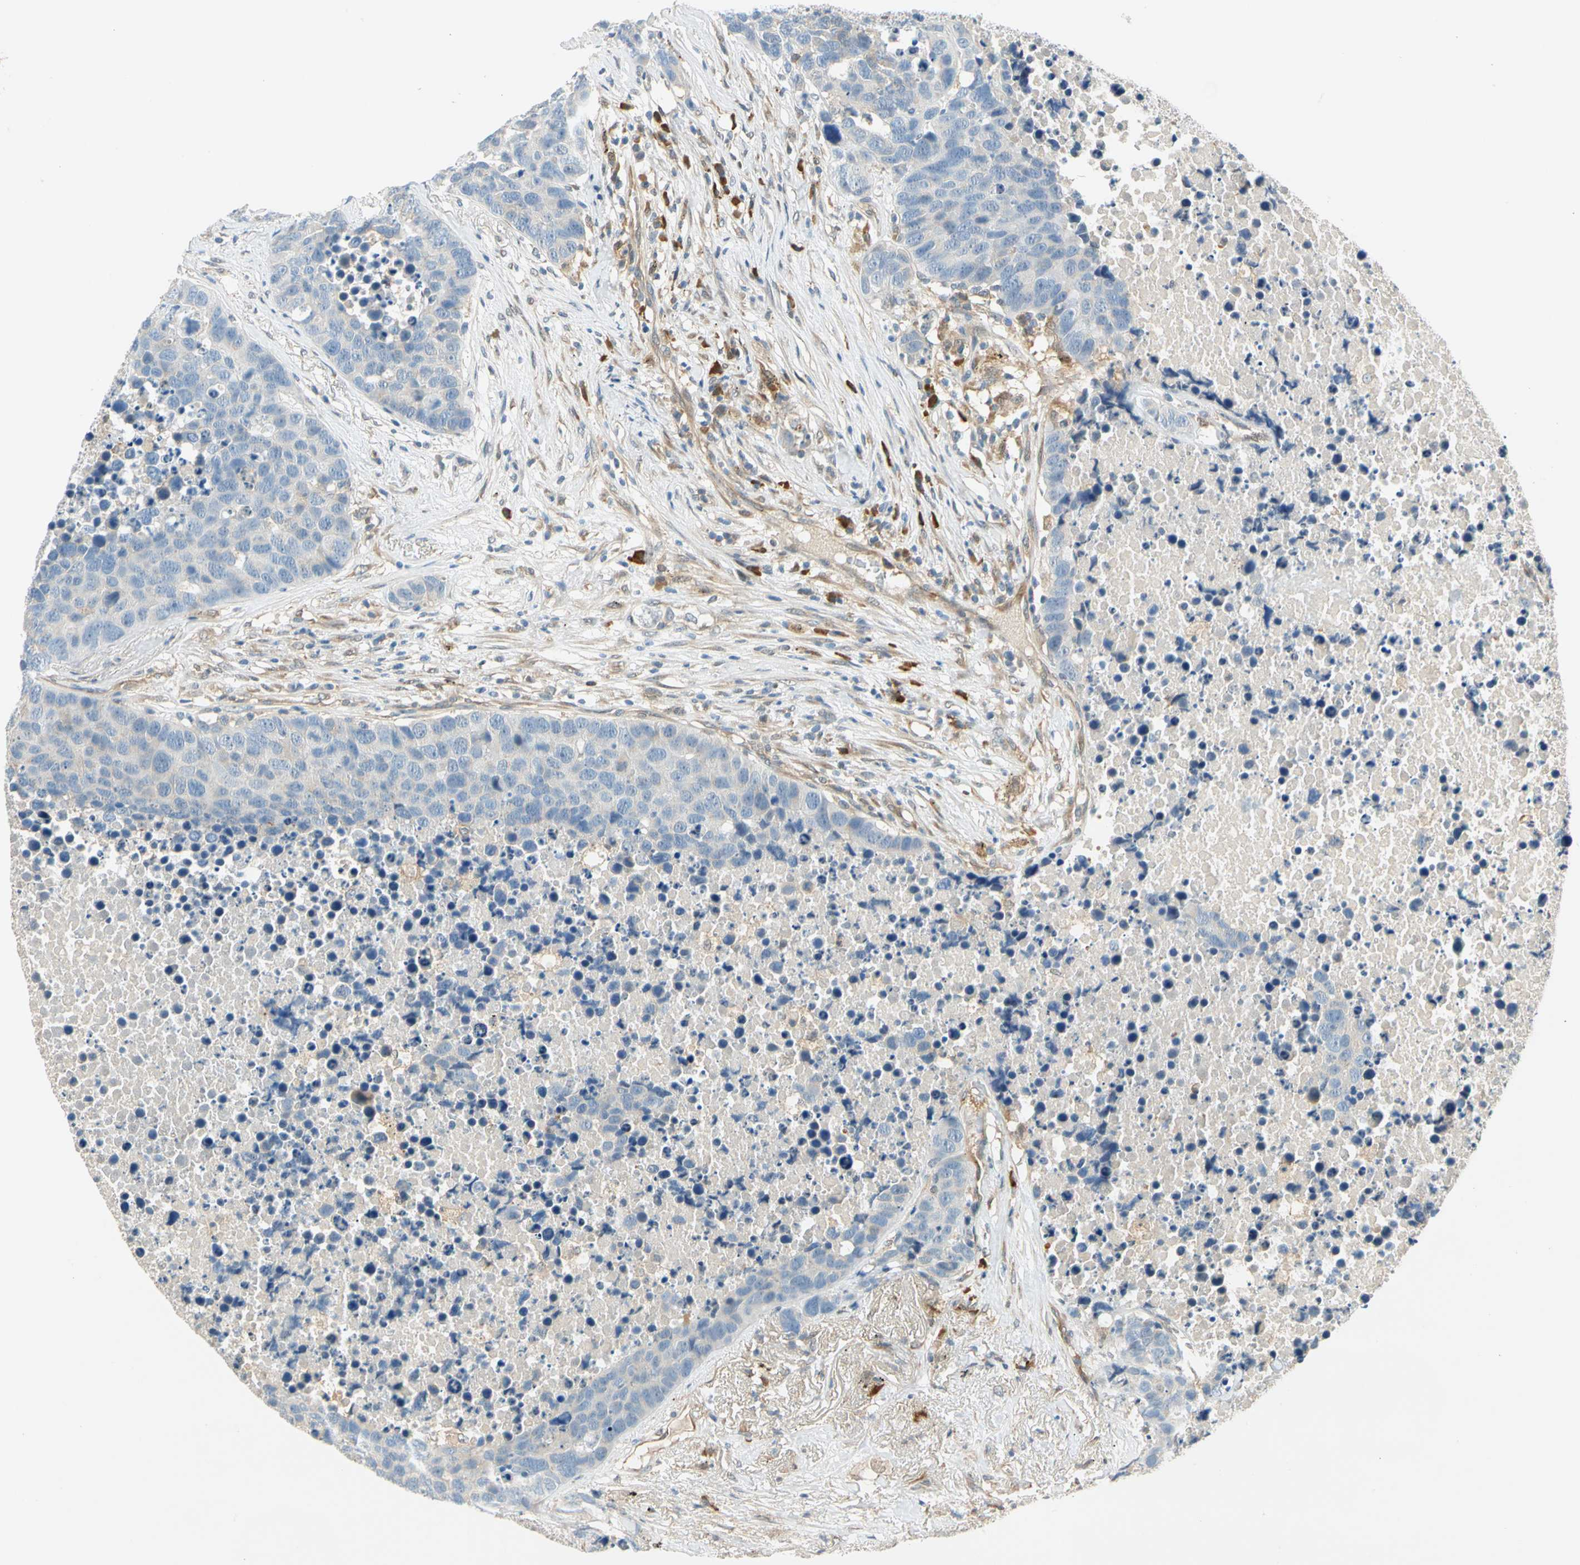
{"staining": {"intensity": "negative", "quantity": "none", "location": "none"}, "tissue": "carcinoid", "cell_type": "Tumor cells", "image_type": "cancer", "snomed": [{"axis": "morphology", "description": "Carcinoid, malignant, NOS"}, {"axis": "topography", "description": "Lung"}], "caption": "A photomicrograph of malignant carcinoid stained for a protein demonstrates no brown staining in tumor cells.", "gene": "WIPI1", "patient": {"sex": "male", "age": 60}}